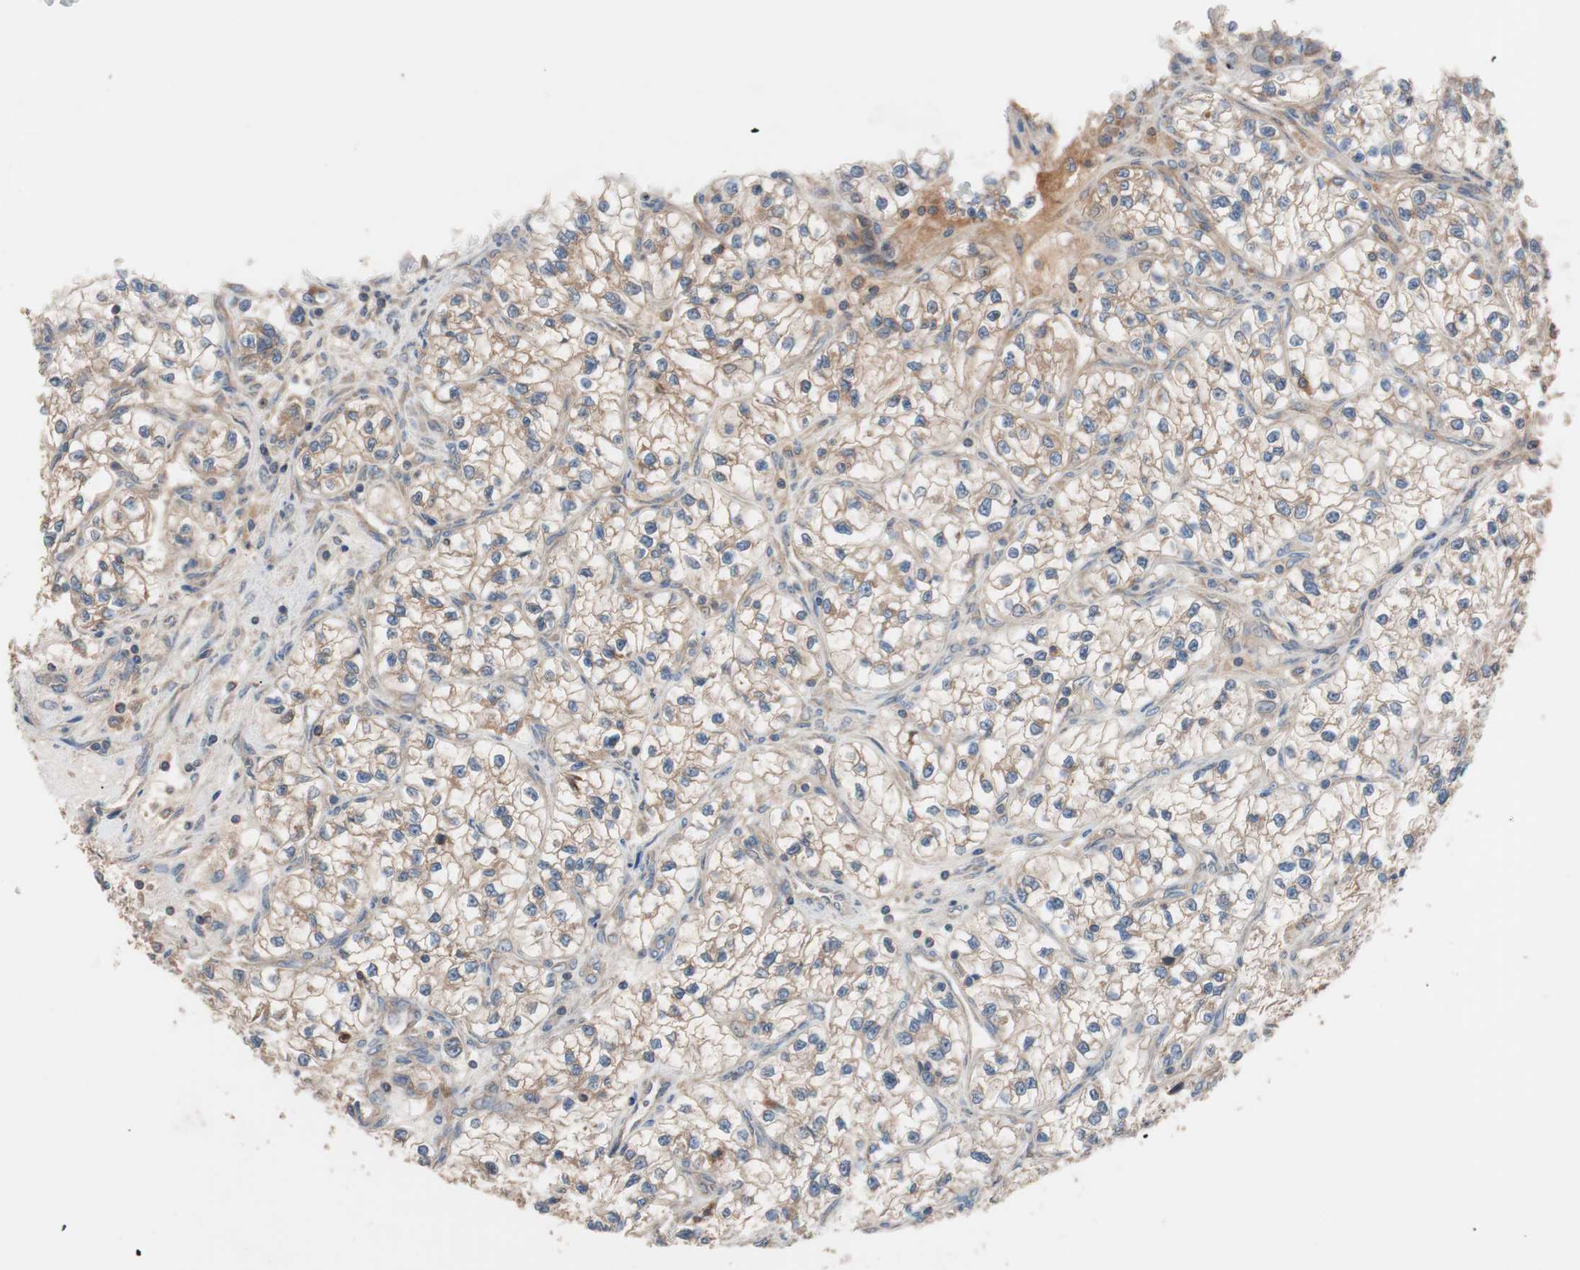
{"staining": {"intensity": "moderate", "quantity": ">75%", "location": "cytoplasmic/membranous"}, "tissue": "renal cancer", "cell_type": "Tumor cells", "image_type": "cancer", "snomed": [{"axis": "morphology", "description": "Adenocarcinoma, NOS"}, {"axis": "topography", "description": "Kidney"}], "caption": "This is a histology image of IHC staining of renal cancer, which shows moderate expression in the cytoplasmic/membranous of tumor cells.", "gene": "SDC4", "patient": {"sex": "female", "age": 57}}